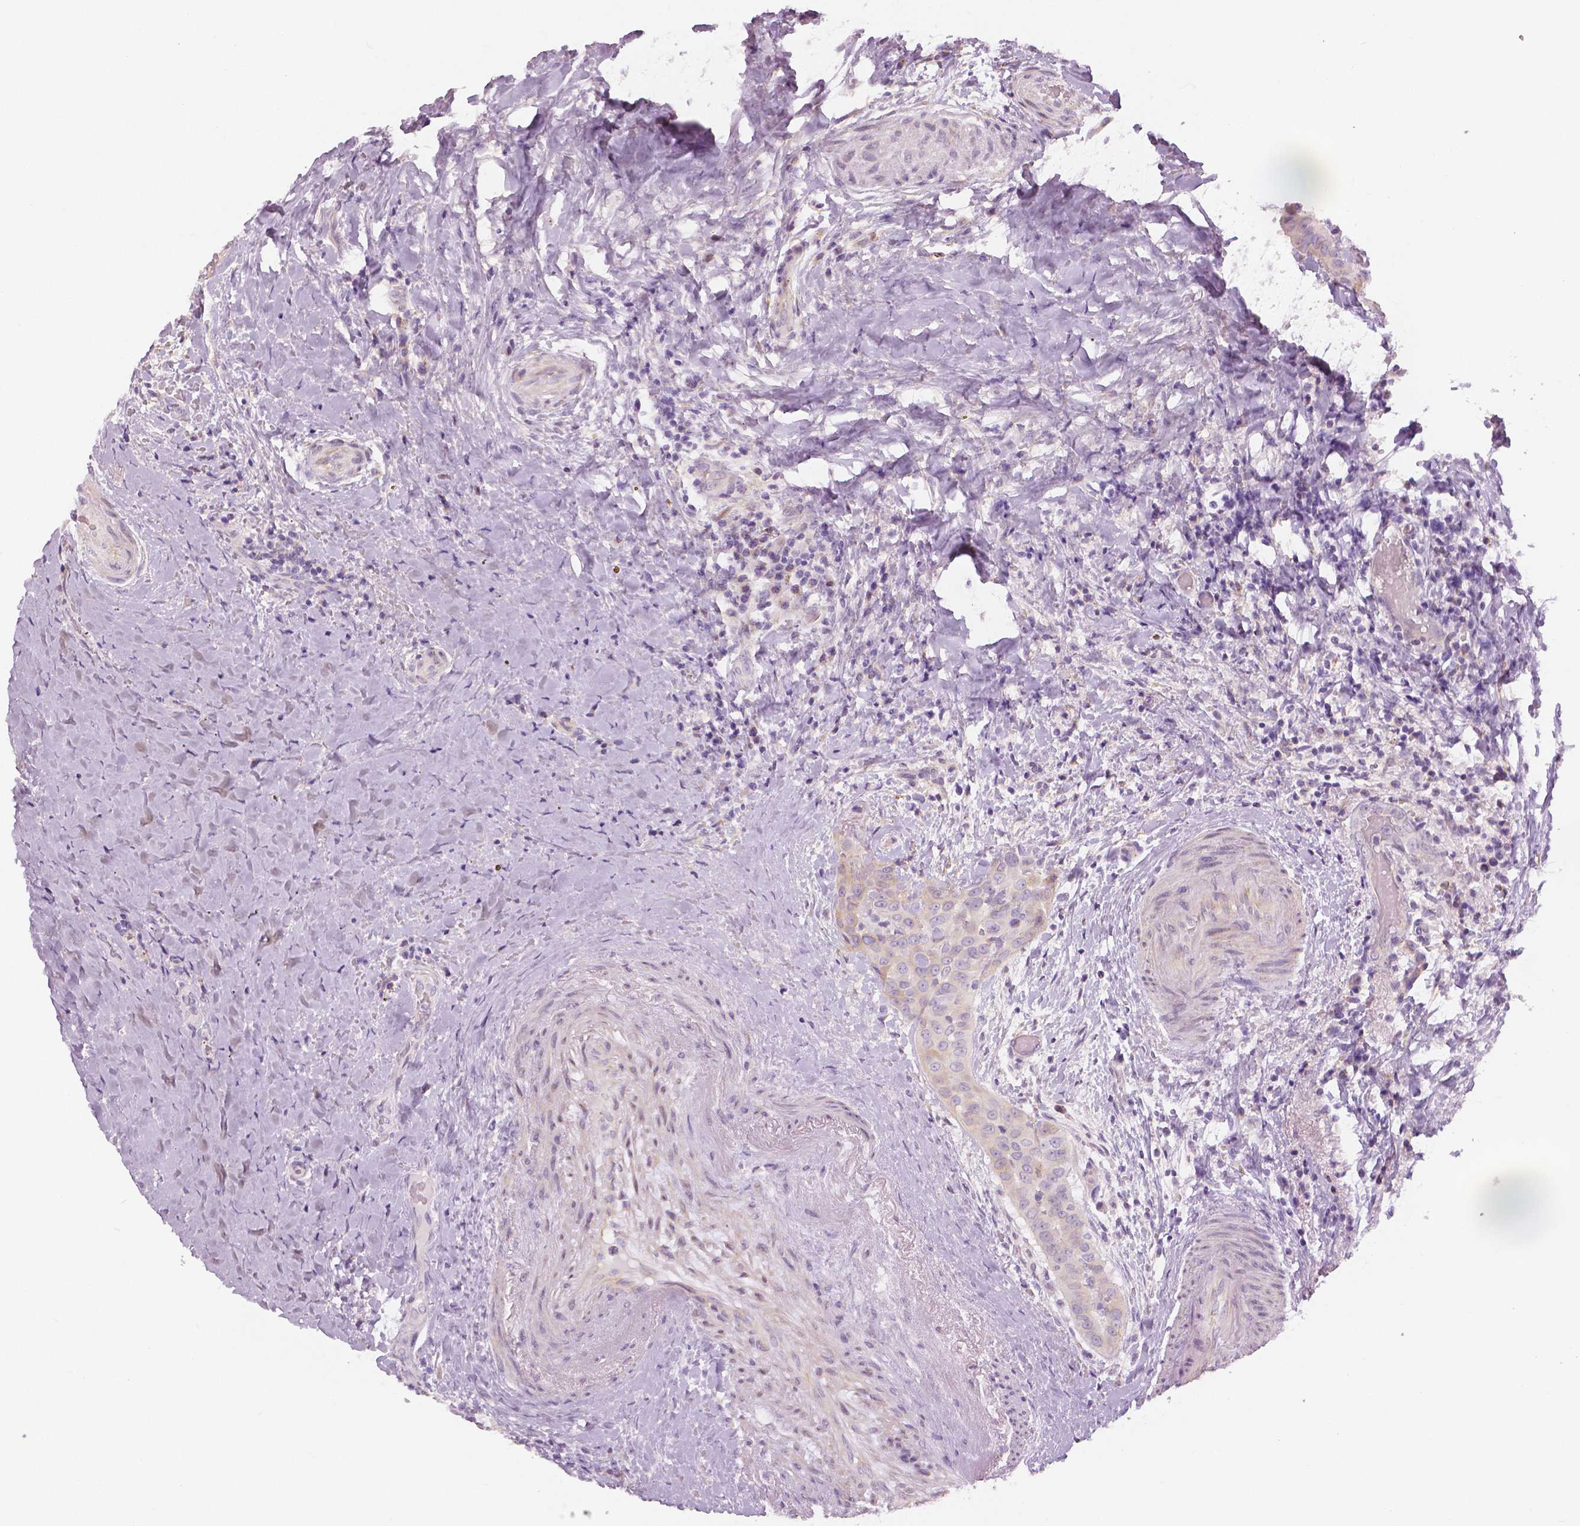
{"staining": {"intensity": "weak", "quantity": "<25%", "location": "cytoplasmic/membranous"}, "tissue": "thyroid cancer", "cell_type": "Tumor cells", "image_type": "cancer", "snomed": [{"axis": "morphology", "description": "Papillary adenocarcinoma, NOS"}, {"axis": "morphology", "description": "Papillary adenoma metastatic"}, {"axis": "topography", "description": "Thyroid gland"}], "caption": "DAB immunohistochemical staining of human thyroid cancer (papillary adenoma metastatic) displays no significant positivity in tumor cells.", "gene": "SLC24A1", "patient": {"sex": "female", "age": 50}}